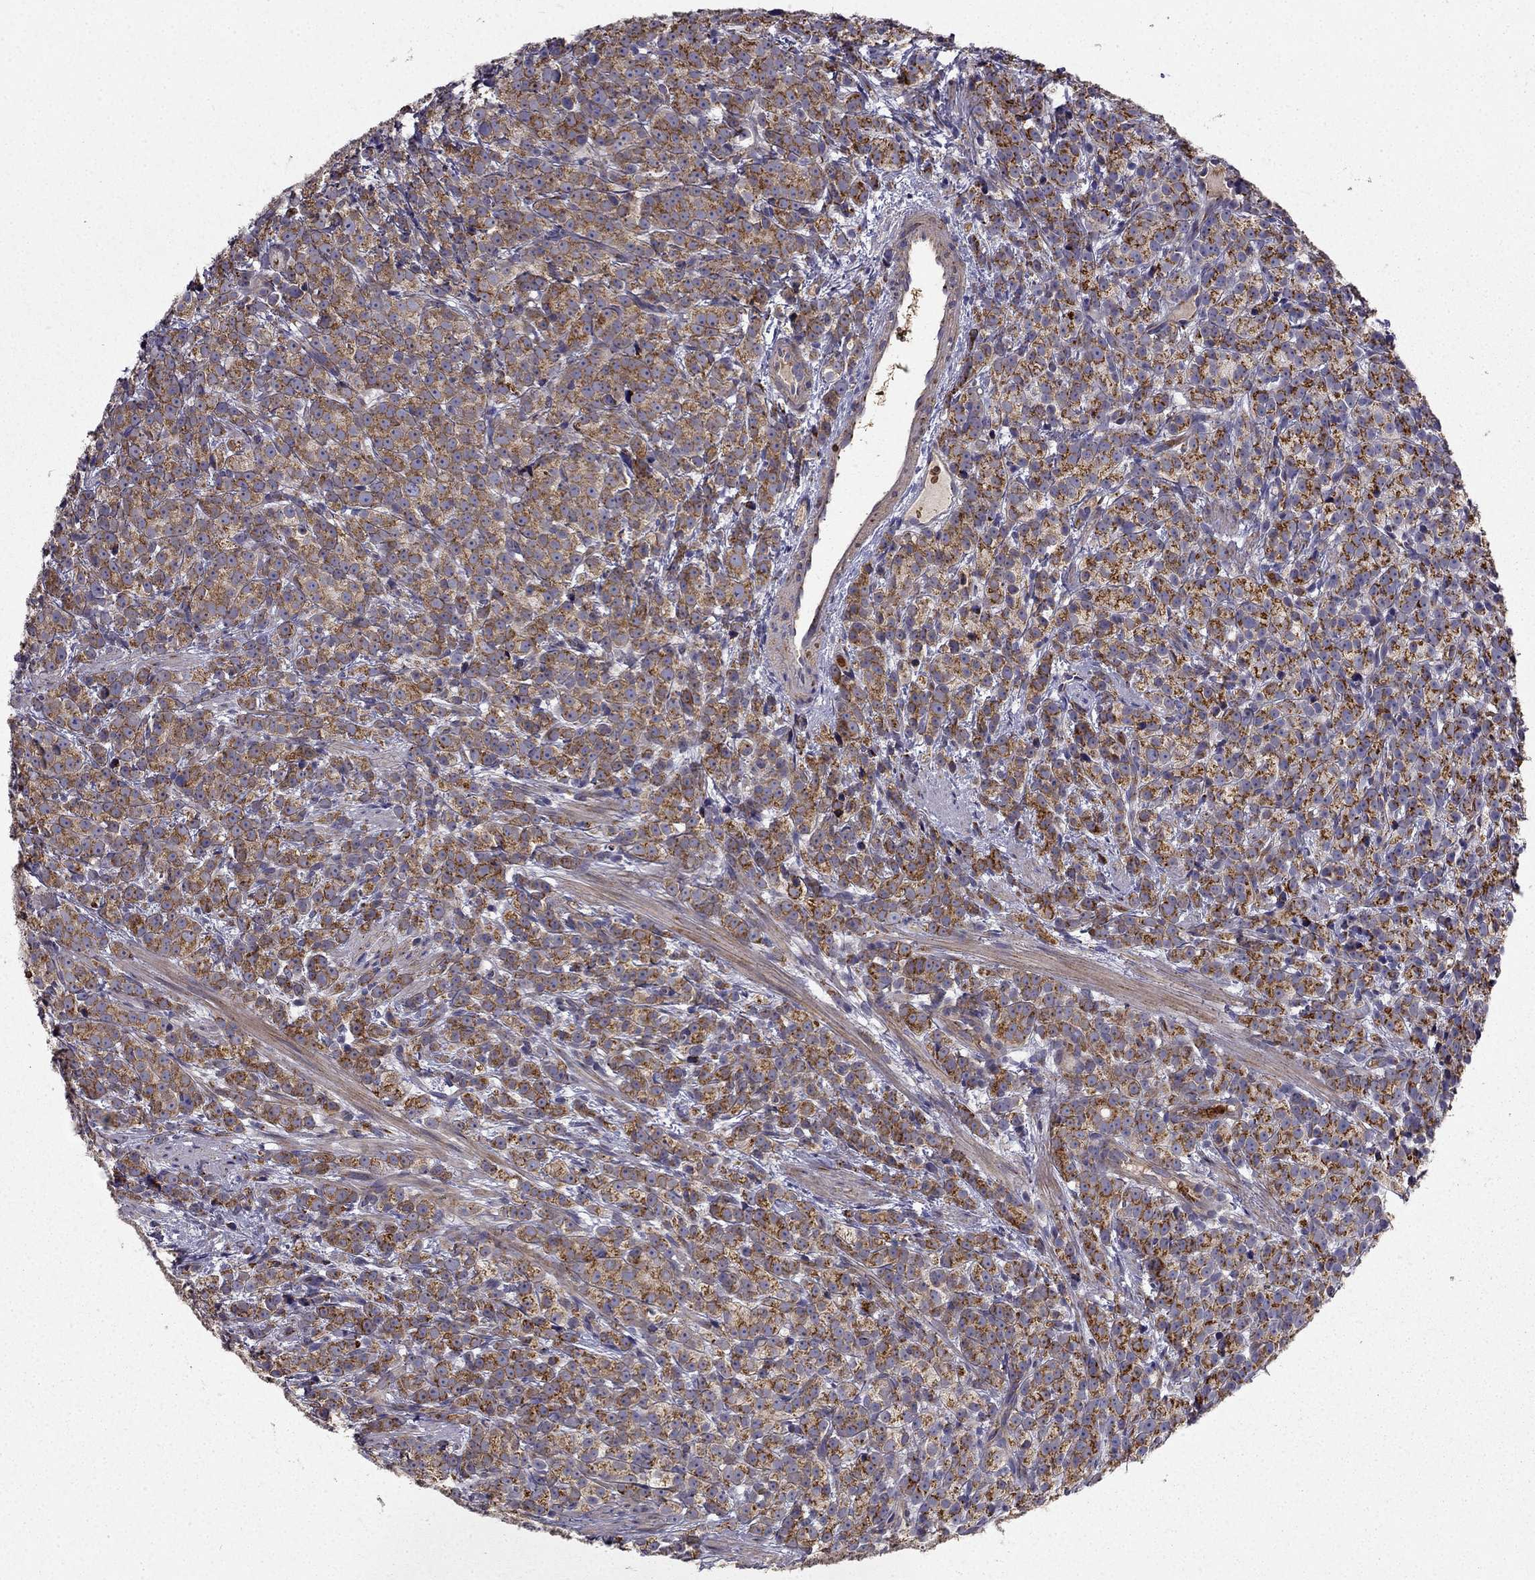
{"staining": {"intensity": "strong", "quantity": "25%-75%", "location": "cytoplasmic/membranous"}, "tissue": "prostate cancer", "cell_type": "Tumor cells", "image_type": "cancer", "snomed": [{"axis": "morphology", "description": "Adenocarcinoma, High grade"}, {"axis": "topography", "description": "Prostate"}], "caption": "Immunohistochemical staining of human prostate adenocarcinoma (high-grade) reveals strong cytoplasmic/membranous protein expression in about 25%-75% of tumor cells.", "gene": "B4GALT7", "patient": {"sex": "male", "age": 53}}